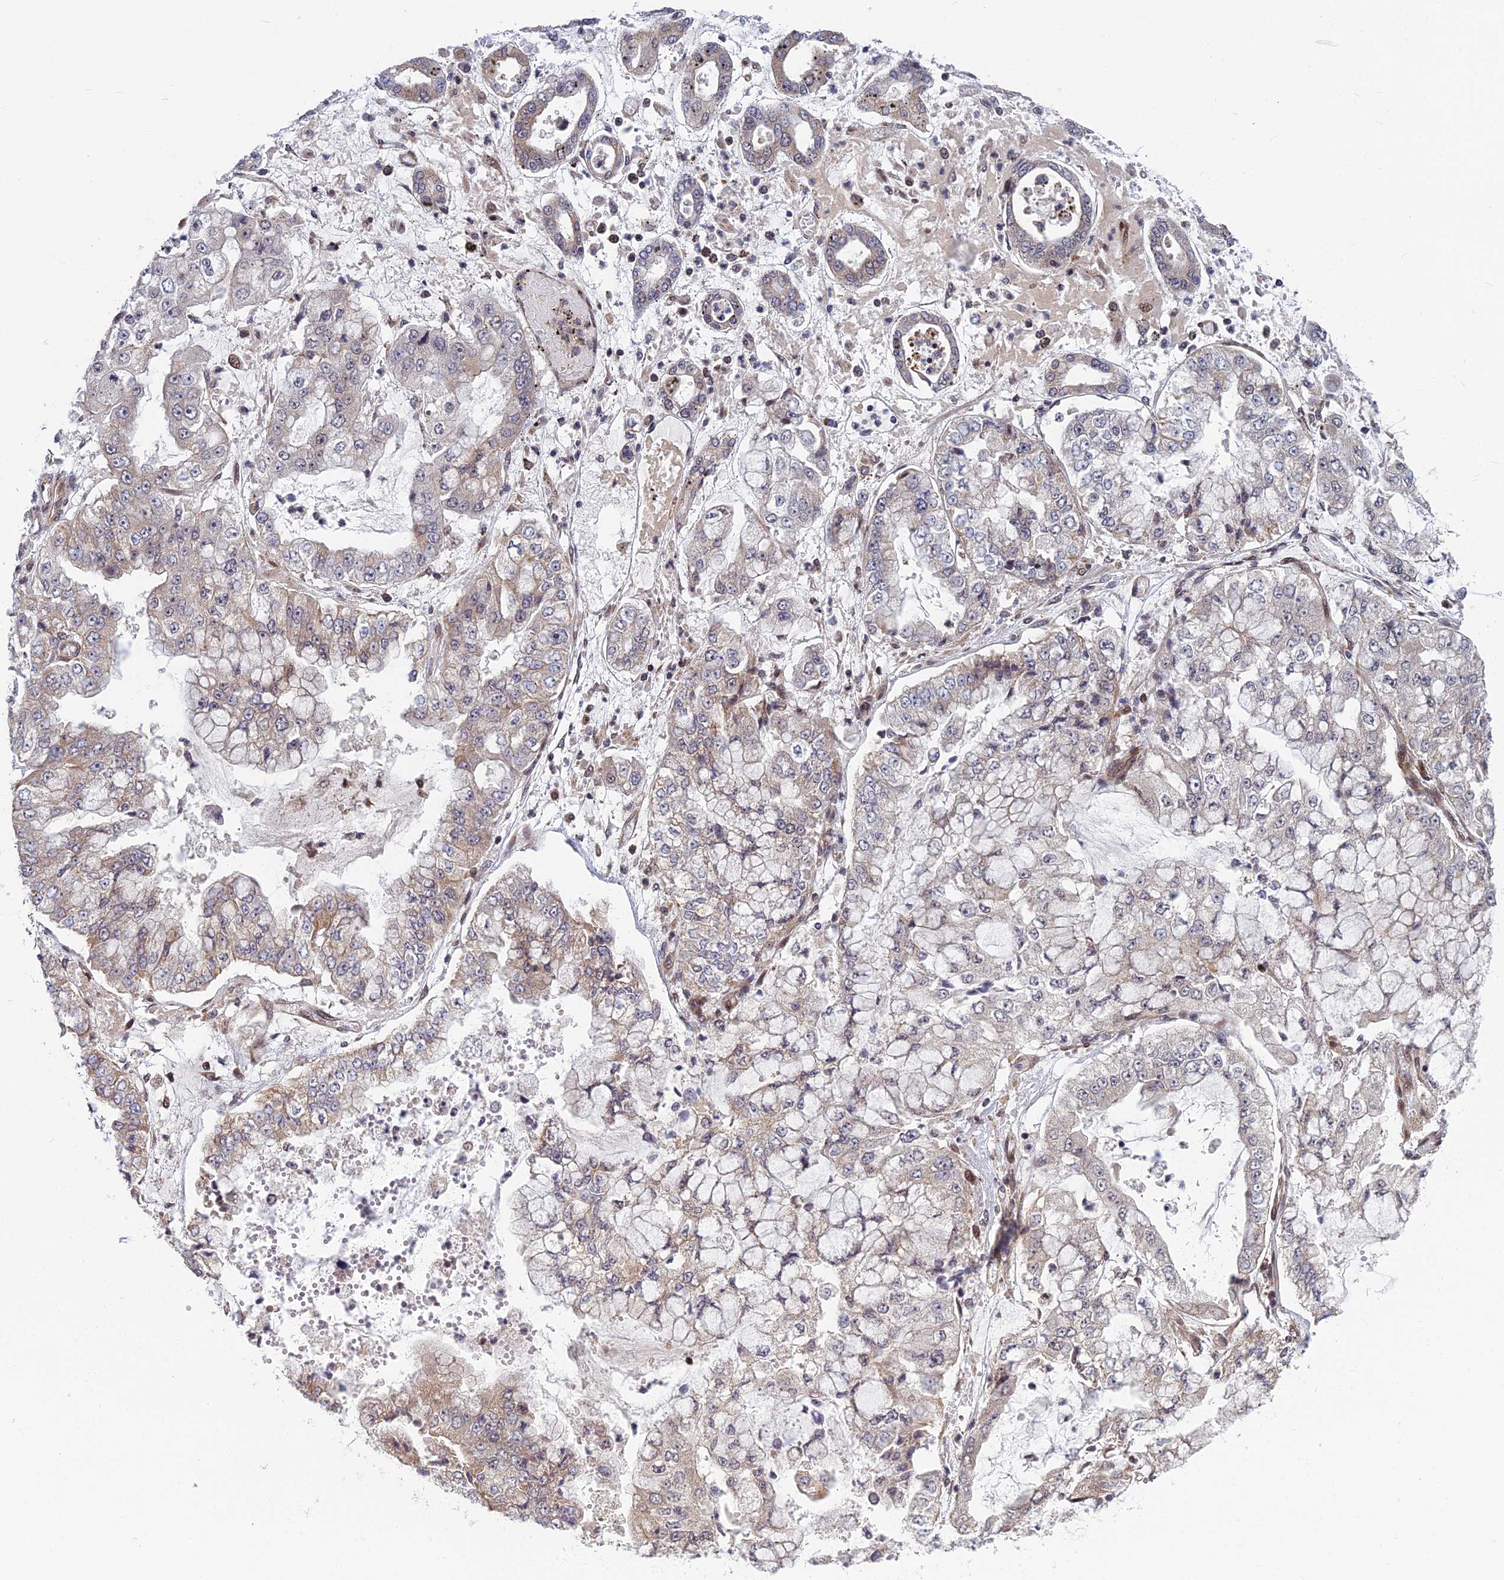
{"staining": {"intensity": "weak", "quantity": "<25%", "location": "cytoplasmic/membranous"}, "tissue": "stomach cancer", "cell_type": "Tumor cells", "image_type": "cancer", "snomed": [{"axis": "morphology", "description": "Adenocarcinoma, NOS"}, {"axis": "topography", "description": "Stomach"}], "caption": "DAB (3,3'-diaminobenzidine) immunohistochemical staining of human stomach adenocarcinoma demonstrates no significant positivity in tumor cells.", "gene": "COMMD2", "patient": {"sex": "male", "age": 76}}